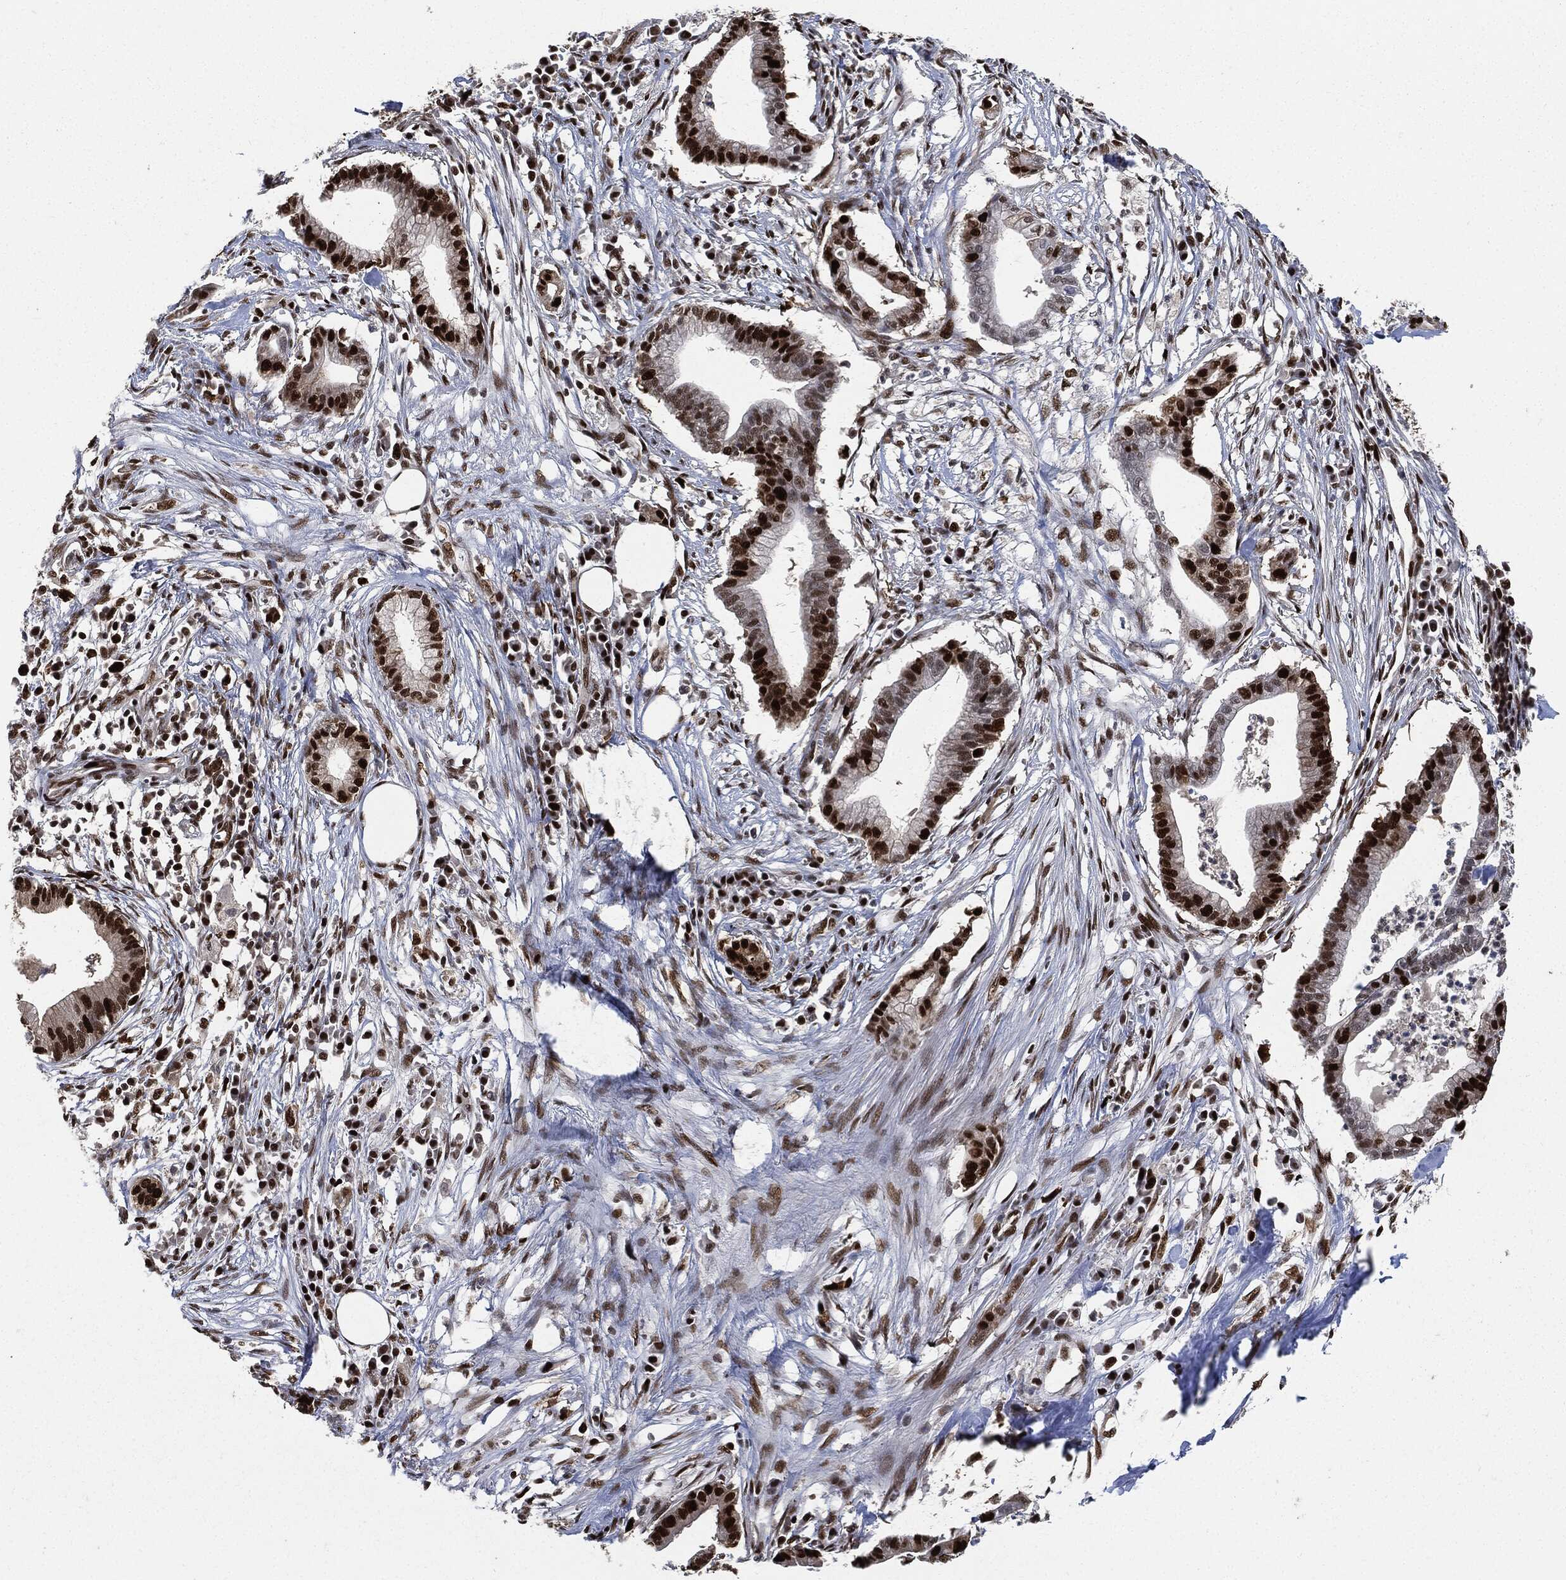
{"staining": {"intensity": "strong", "quantity": ">75%", "location": "nuclear"}, "tissue": "pancreatic cancer", "cell_type": "Tumor cells", "image_type": "cancer", "snomed": [{"axis": "morphology", "description": "Normal tissue, NOS"}, {"axis": "morphology", "description": "Adenocarcinoma, NOS"}, {"axis": "topography", "description": "Pancreas"}], "caption": "This micrograph exhibits immunohistochemistry (IHC) staining of pancreatic adenocarcinoma, with high strong nuclear staining in approximately >75% of tumor cells.", "gene": "PCNA", "patient": {"sex": "female", "age": 58}}